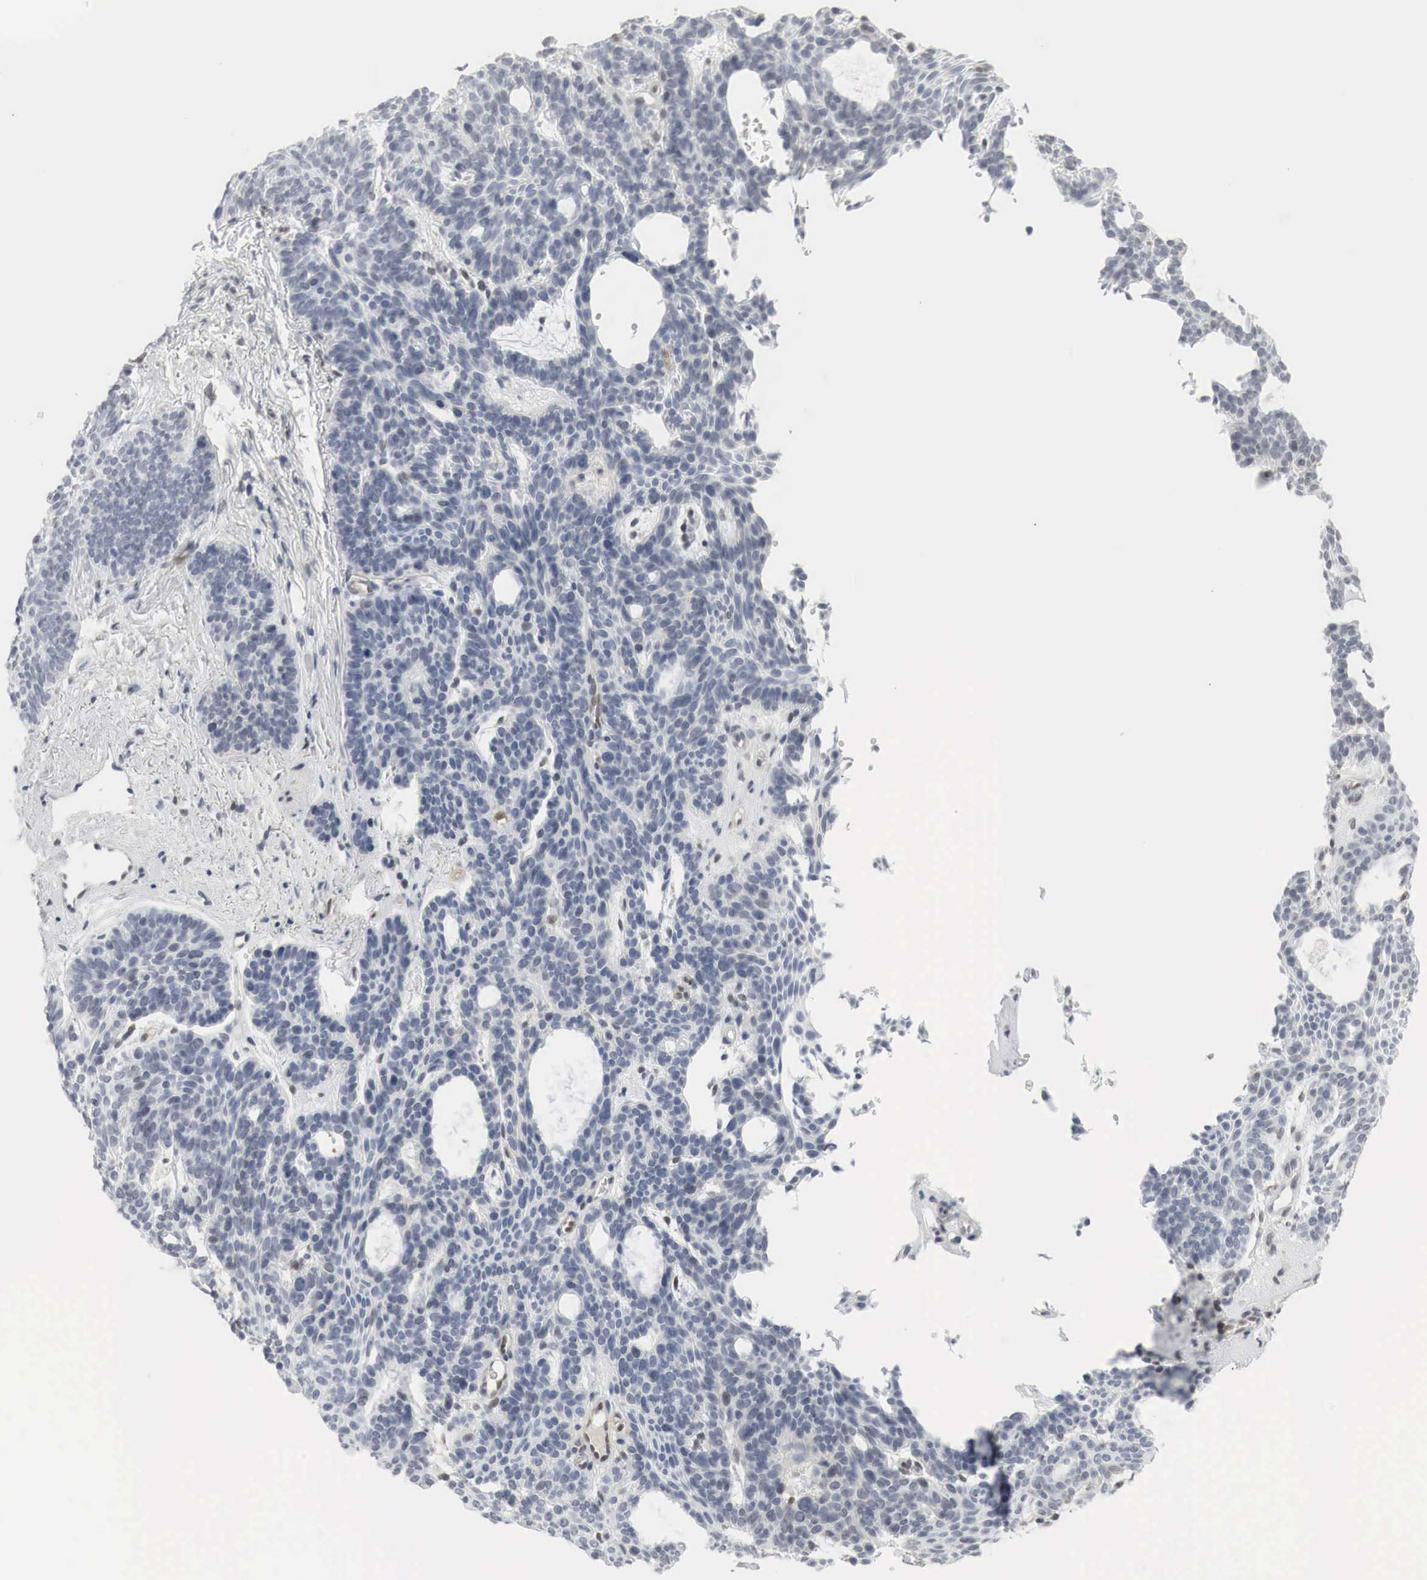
{"staining": {"intensity": "weak", "quantity": "<25%", "location": "cytoplasmic/membranous,nuclear"}, "tissue": "skin cancer", "cell_type": "Tumor cells", "image_type": "cancer", "snomed": [{"axis": "morphology", "description": "Basal cell carcinoma"}, {"axis": "topography", "description": "Skin"}], "caption": "Immunohistochemistry (IHC) micrograph of skin cancer (basal cell carcinoma) stained for a protein (brown), which reveals no staining in tumor cells.", "gene": "MYC", "patient": {"sex": "male", "age": 44}}